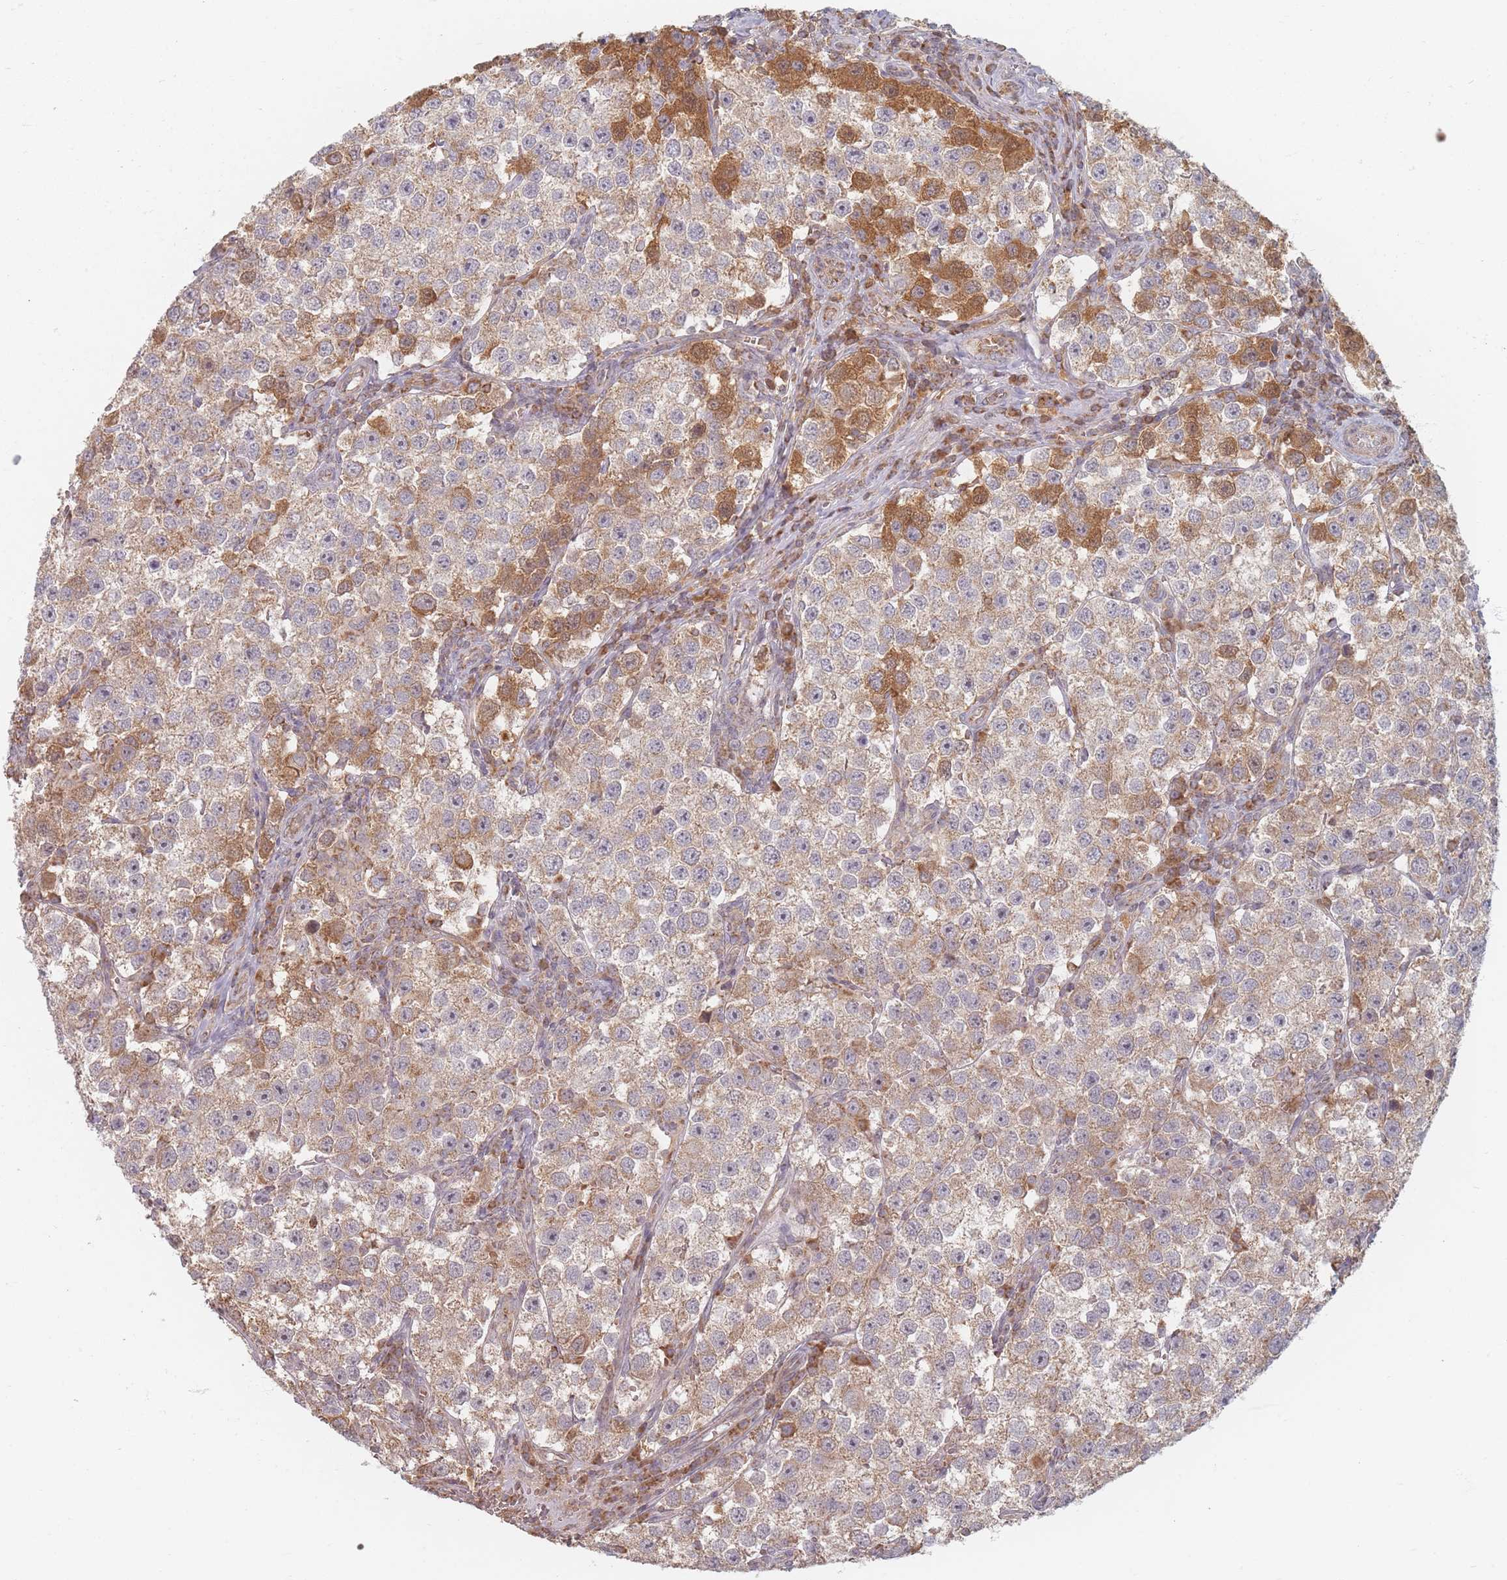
{"staining": {"intensity": "weak", "quantity": ">75%", "location": "cytoplasmic/membranous"}, "tissue": "testis cancer", "cell_type": "Tumor cells", "image_type": "cancer", "snomed": [{"axis": "morphology", "description": "Seminoma, NOS"}, {"axis": "topography", "description": "Testis"}], "caption": "Immunohistochemical staining of testis cancer (seminoma) shows low levels of weak cytoplasmic/membranous protein staining in about >75% of tumor cells.", "gene": "OR2M4", "patient": {"sex": "male", "age": 37}}